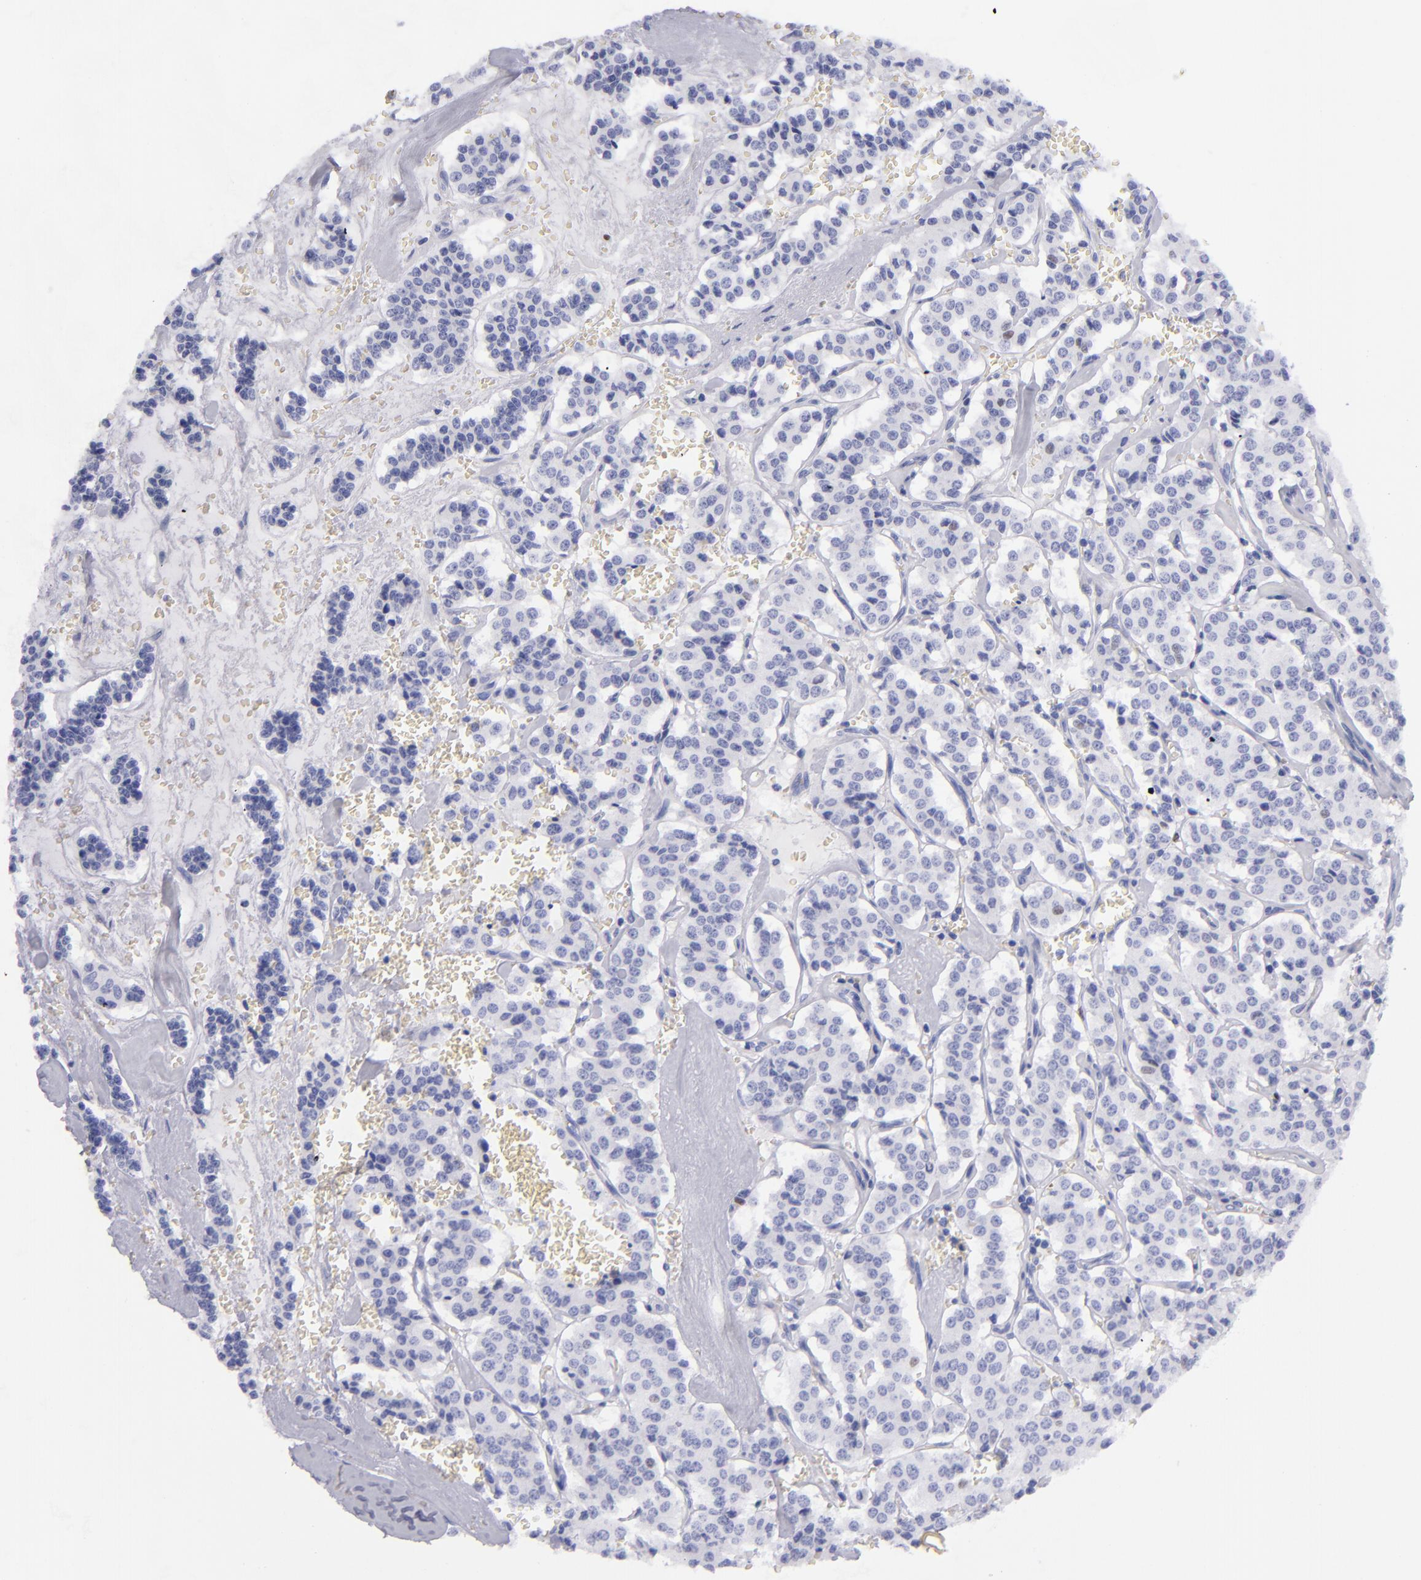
{"staining": {"intensity": "negative", "quantity": "none", "location": "none"}, "tissue": "carcinoid", "cell_type": "Tumor cells", "image_type": "cancer", "snomed": [{"axis": "morphology", "description": "Carcinoid, malignant, NOS"}, {"axis": "topography", "description": "Bronchus"}], "caption": "Carcinoid stained for a protein using immunohistochemistry shows no expression tumor cells.", "gene": "MCM7", "patient": {"sex": "male", "age": 55}}